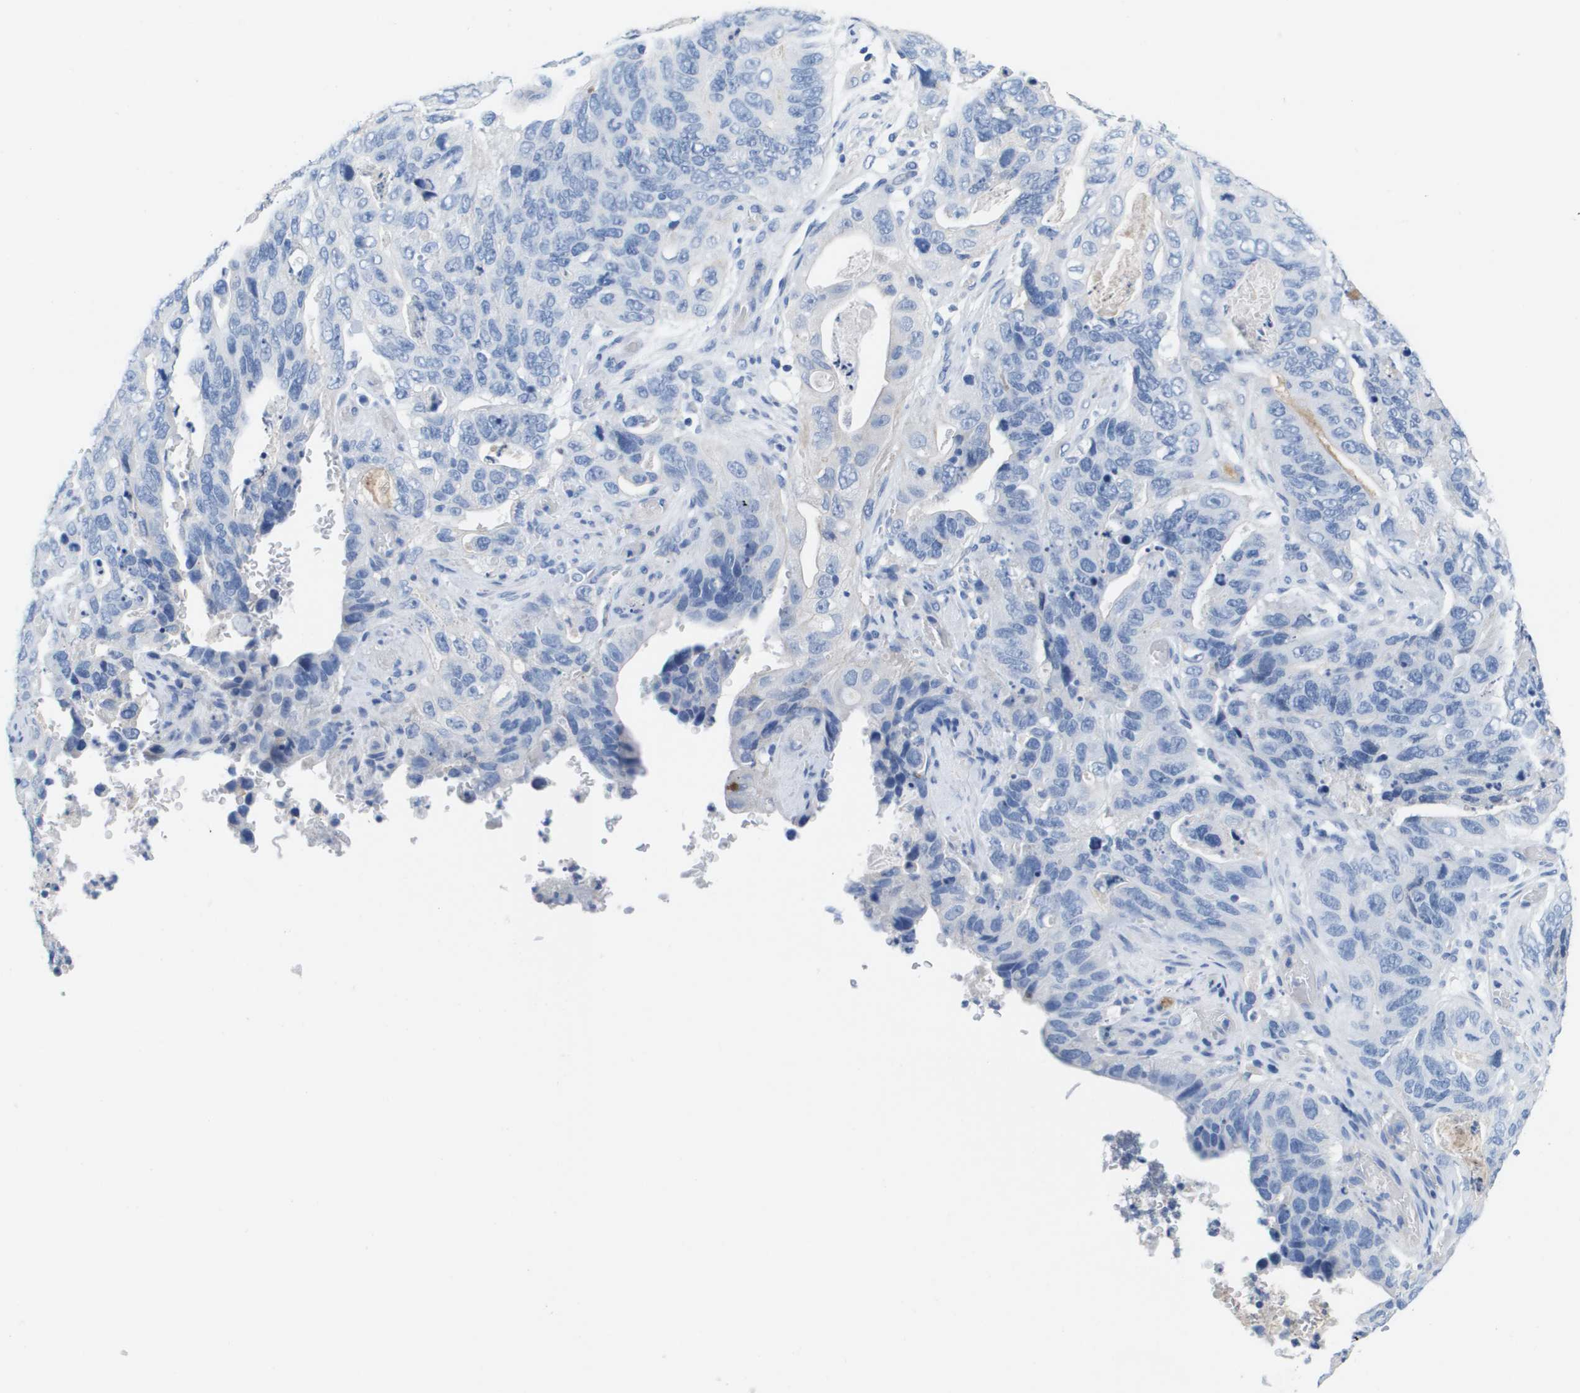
{"staining": {"intensity": "negative", "quantity": "none", "location": "none"}, "tissue": "stomach cancer", "cell_type": "Tumor cells", "image_type": "cancer", "snomed": [{"axis": "morphology", "description": "Adenocarcinoma, NOS"}, {"axis": "topography", "description": "Stomach"}], "caption": "Immunohistochemistry micrograph of human adenocarcinoma (stomach) stained for a protein (brown), which displays no expression in tumor cells.", "gene": "APOA1", "patient": {"sex": "female", "age": 89}}